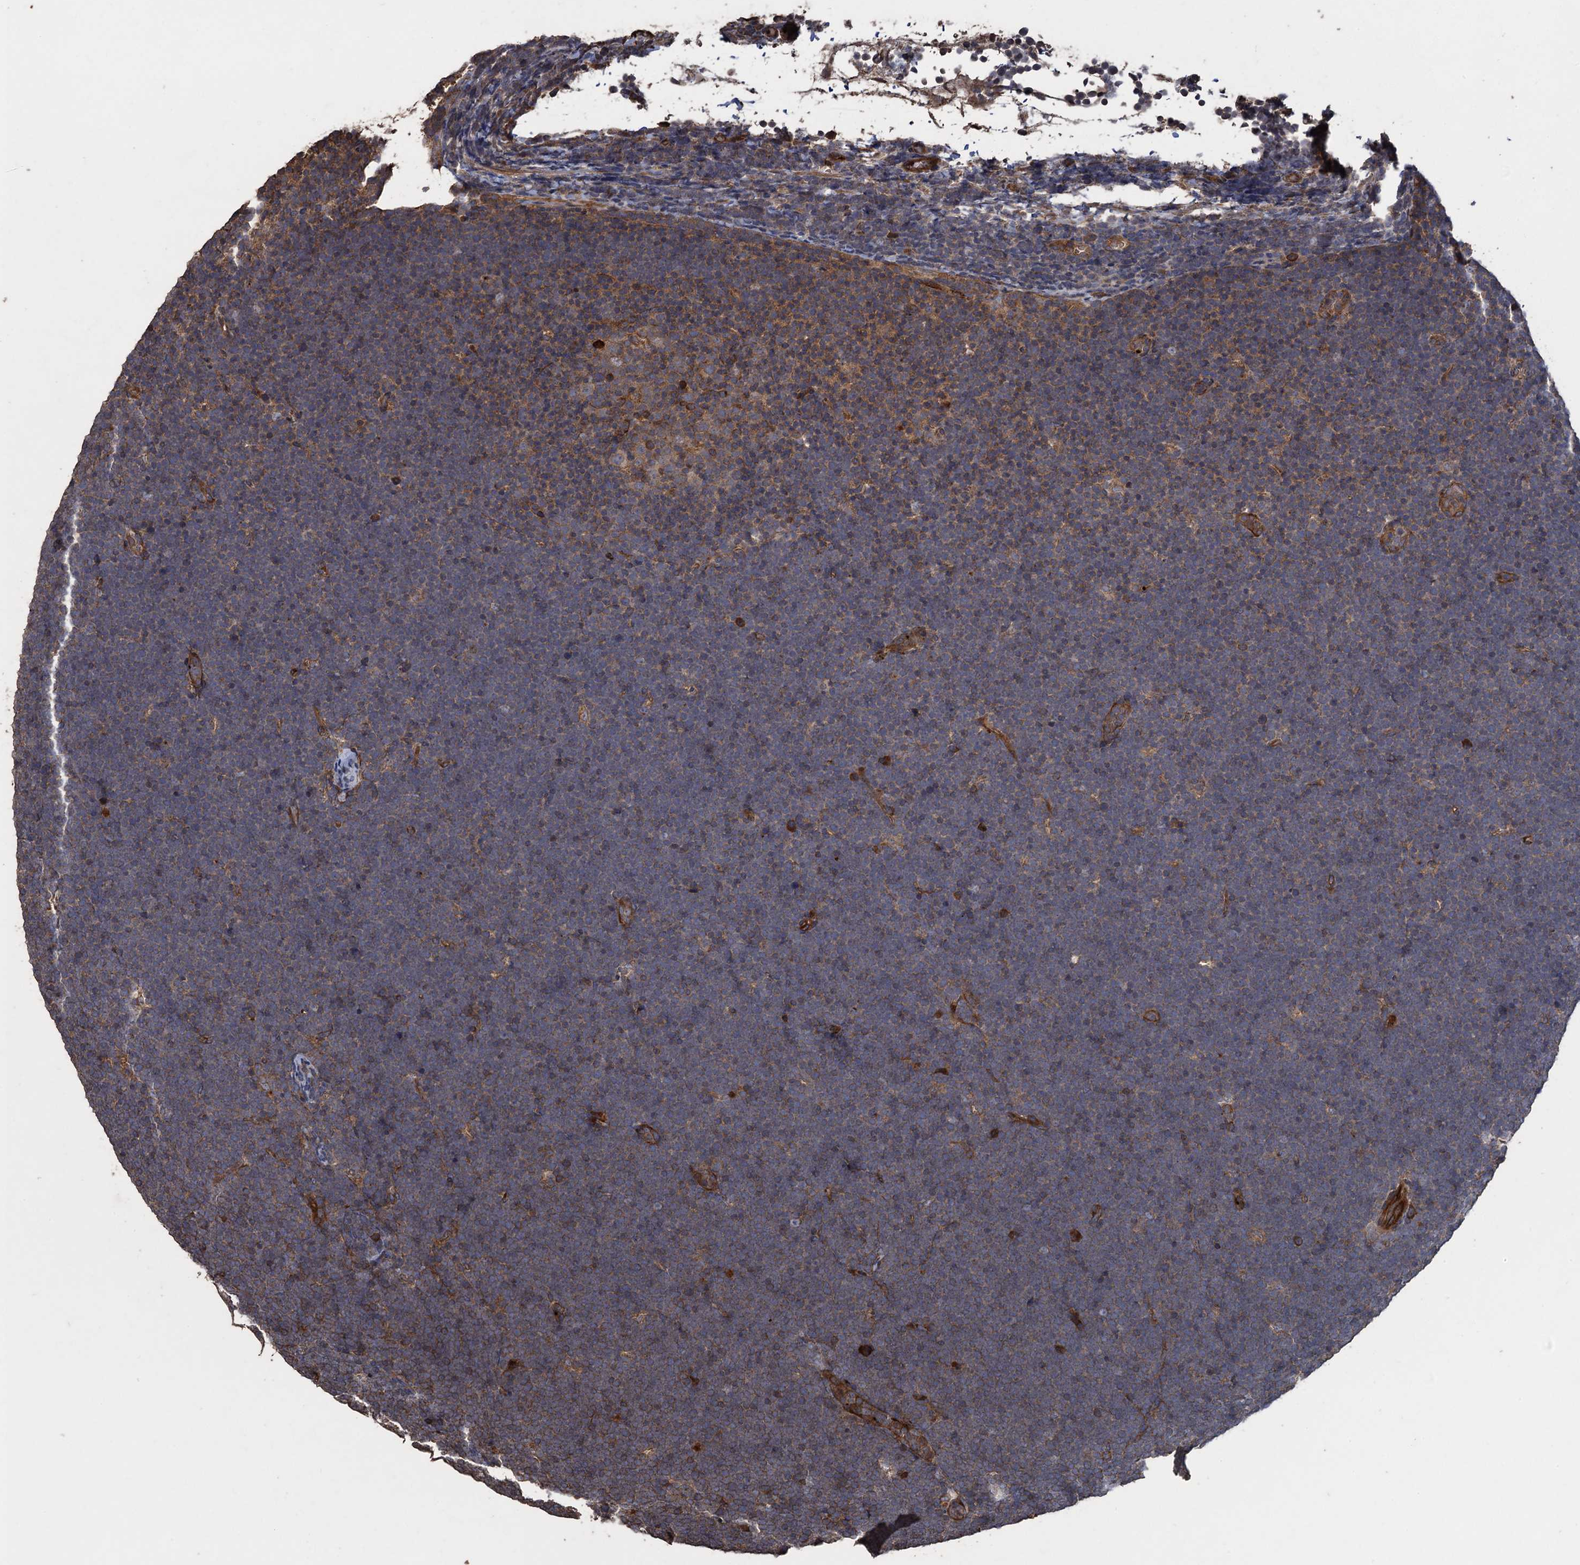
{"staining": {"intensity": "weak", "quantity": "<25%", "location": "cytoplasmic/membranous"}, "tissue": "lymphoma", "cell_type": "Tumor cells", "image_type": "cancer", "snomed": [{"axis": "morphology", "description": "Malignant lymphoma, non-Hodgkin's type, High grade"}, {"axis": "topography", "description": "Lymph node"}], "caption": "A high-resolution histopathology image shows immunohistochemistry staining of lymphoma, which shows no significant positivity in tumor cells.", "gene": "TXNDC11", "patient": {"sex": "male", "age": 13}}